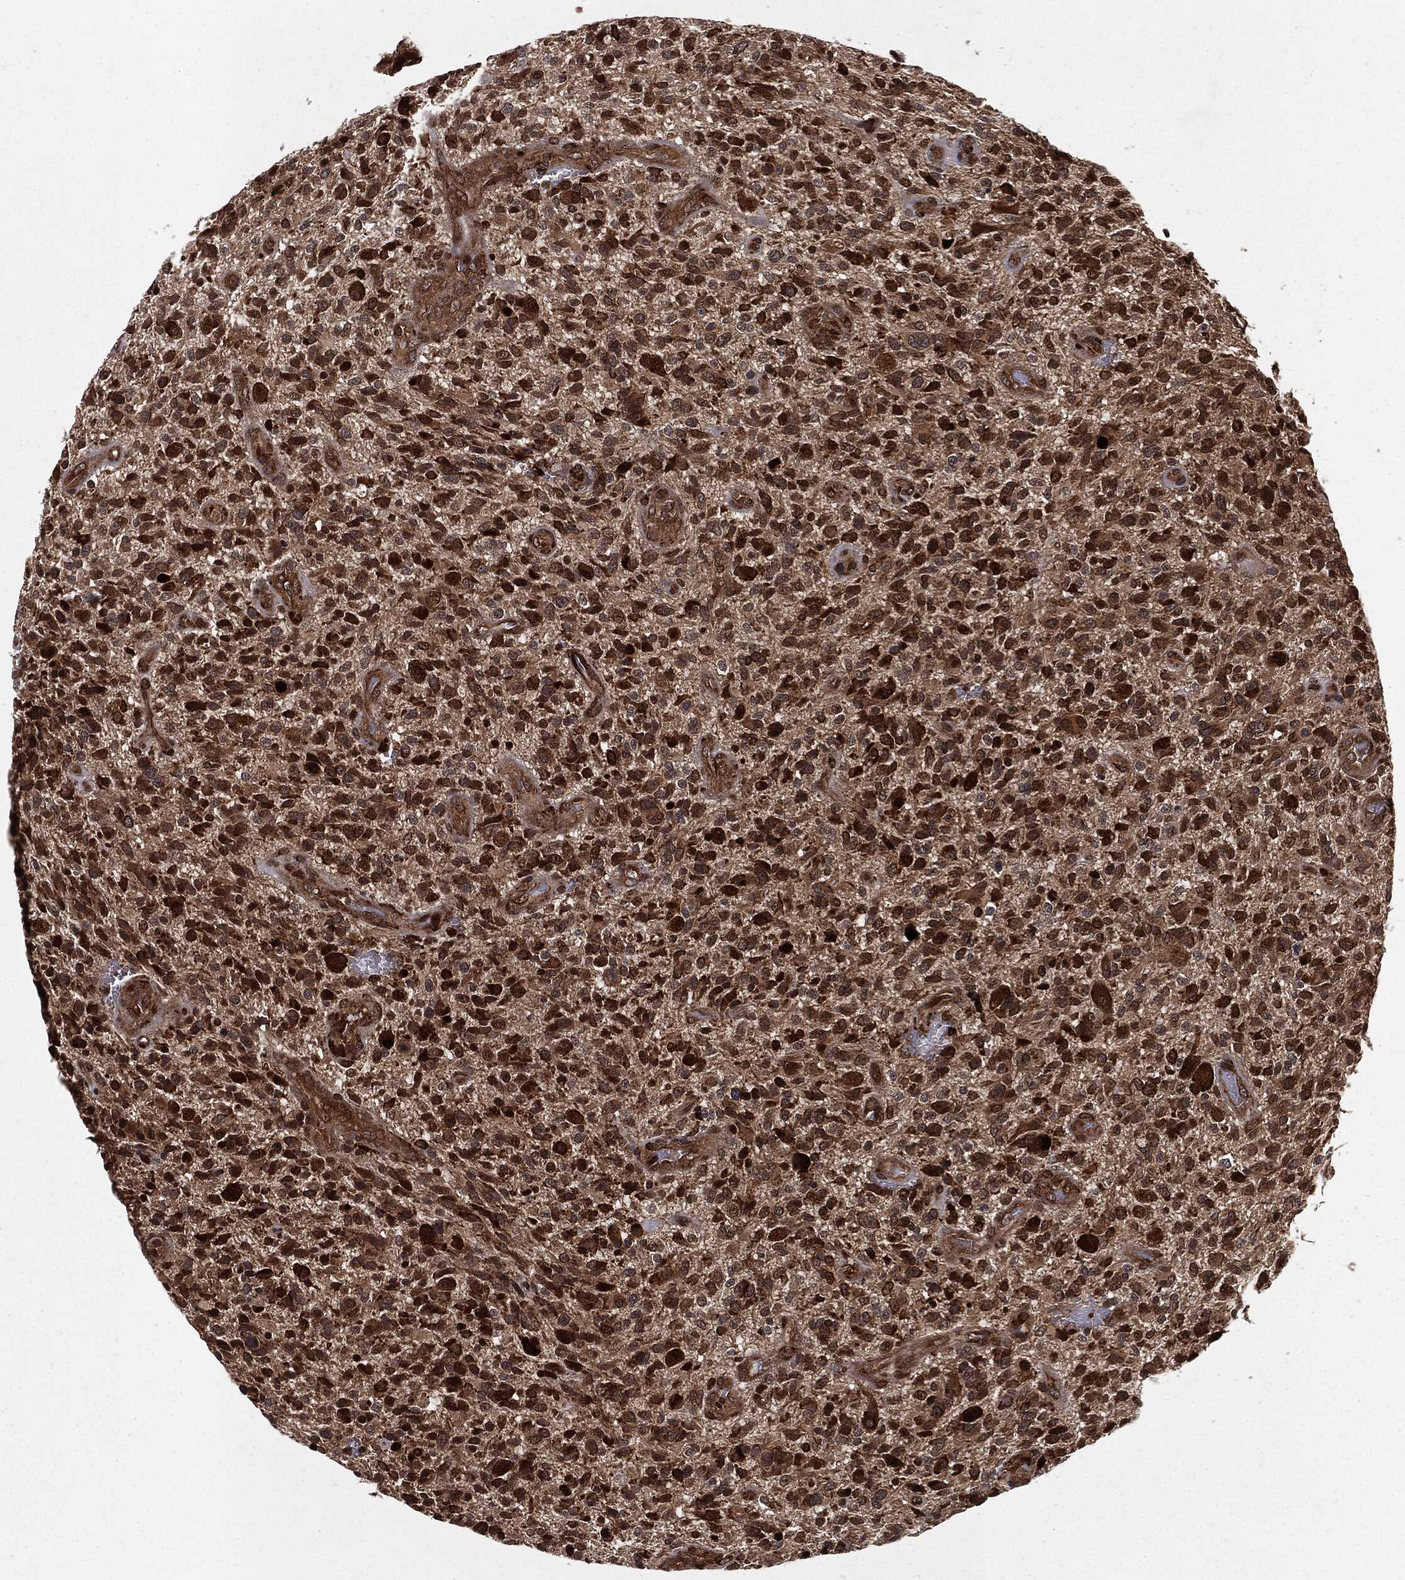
{"staining": {"intensity": "strong", "quantity": ">75%", "location": "cytoplasmic/membranous,nuclear"}, "tissue": "glioma", "cell_type": "Tumor cells", "image_type": "cancer", "snomed": [{"axis": "morphology", "description": "Glioma, malignant, High grade"}, {"axis": "topography", "description": "Brain"}], "caption": "Strong cytoplasmic/membranous and nuclear protein positivity is appreciated in approximately >75% of tumor cells in glioma.", "gene": "RANBP9", "patient": {"sex": "male", "age": 47}}